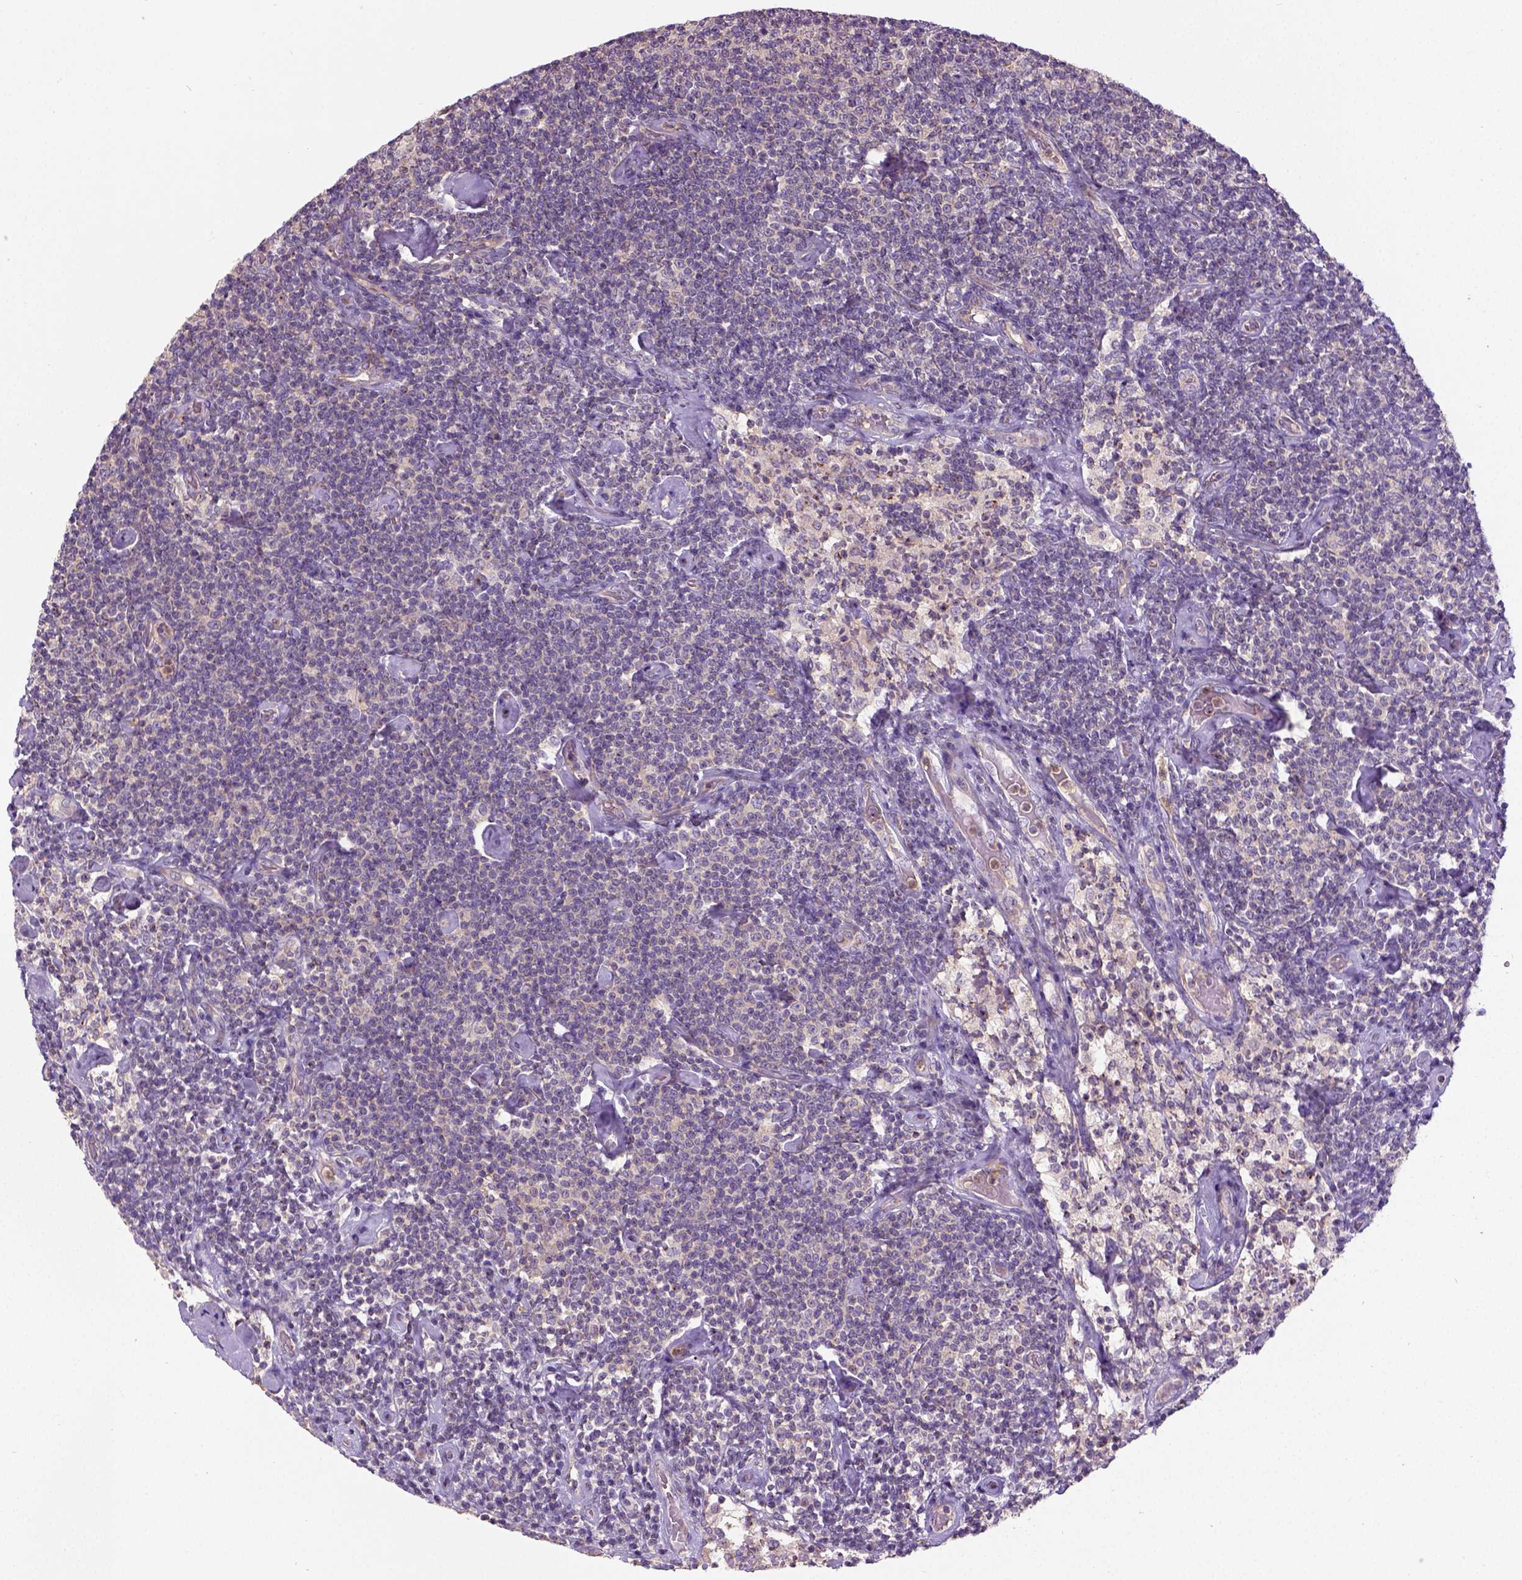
{"staining": {"intensity": "weak", "quantity": "25%-75%", "location": "cytoplasmic/membranous"}, "tissue": "lymphoma", "cell_type": "Tumor cells", "image_type": "cancer", "snomed": [{"axis": "morphology", "description": "Malignant lymphoma, non-Hodgkin's type, Low grade"}, {"axis": "topography", "description": "Lymph node"}], "caption": "Protein staining of lymphoma tissue displays weak cytoplasmic/membranous expression in about 25%-75% of tumor cells.", "gene": "CRACR2A", "patient": {"sex": "male", "age": 81}}